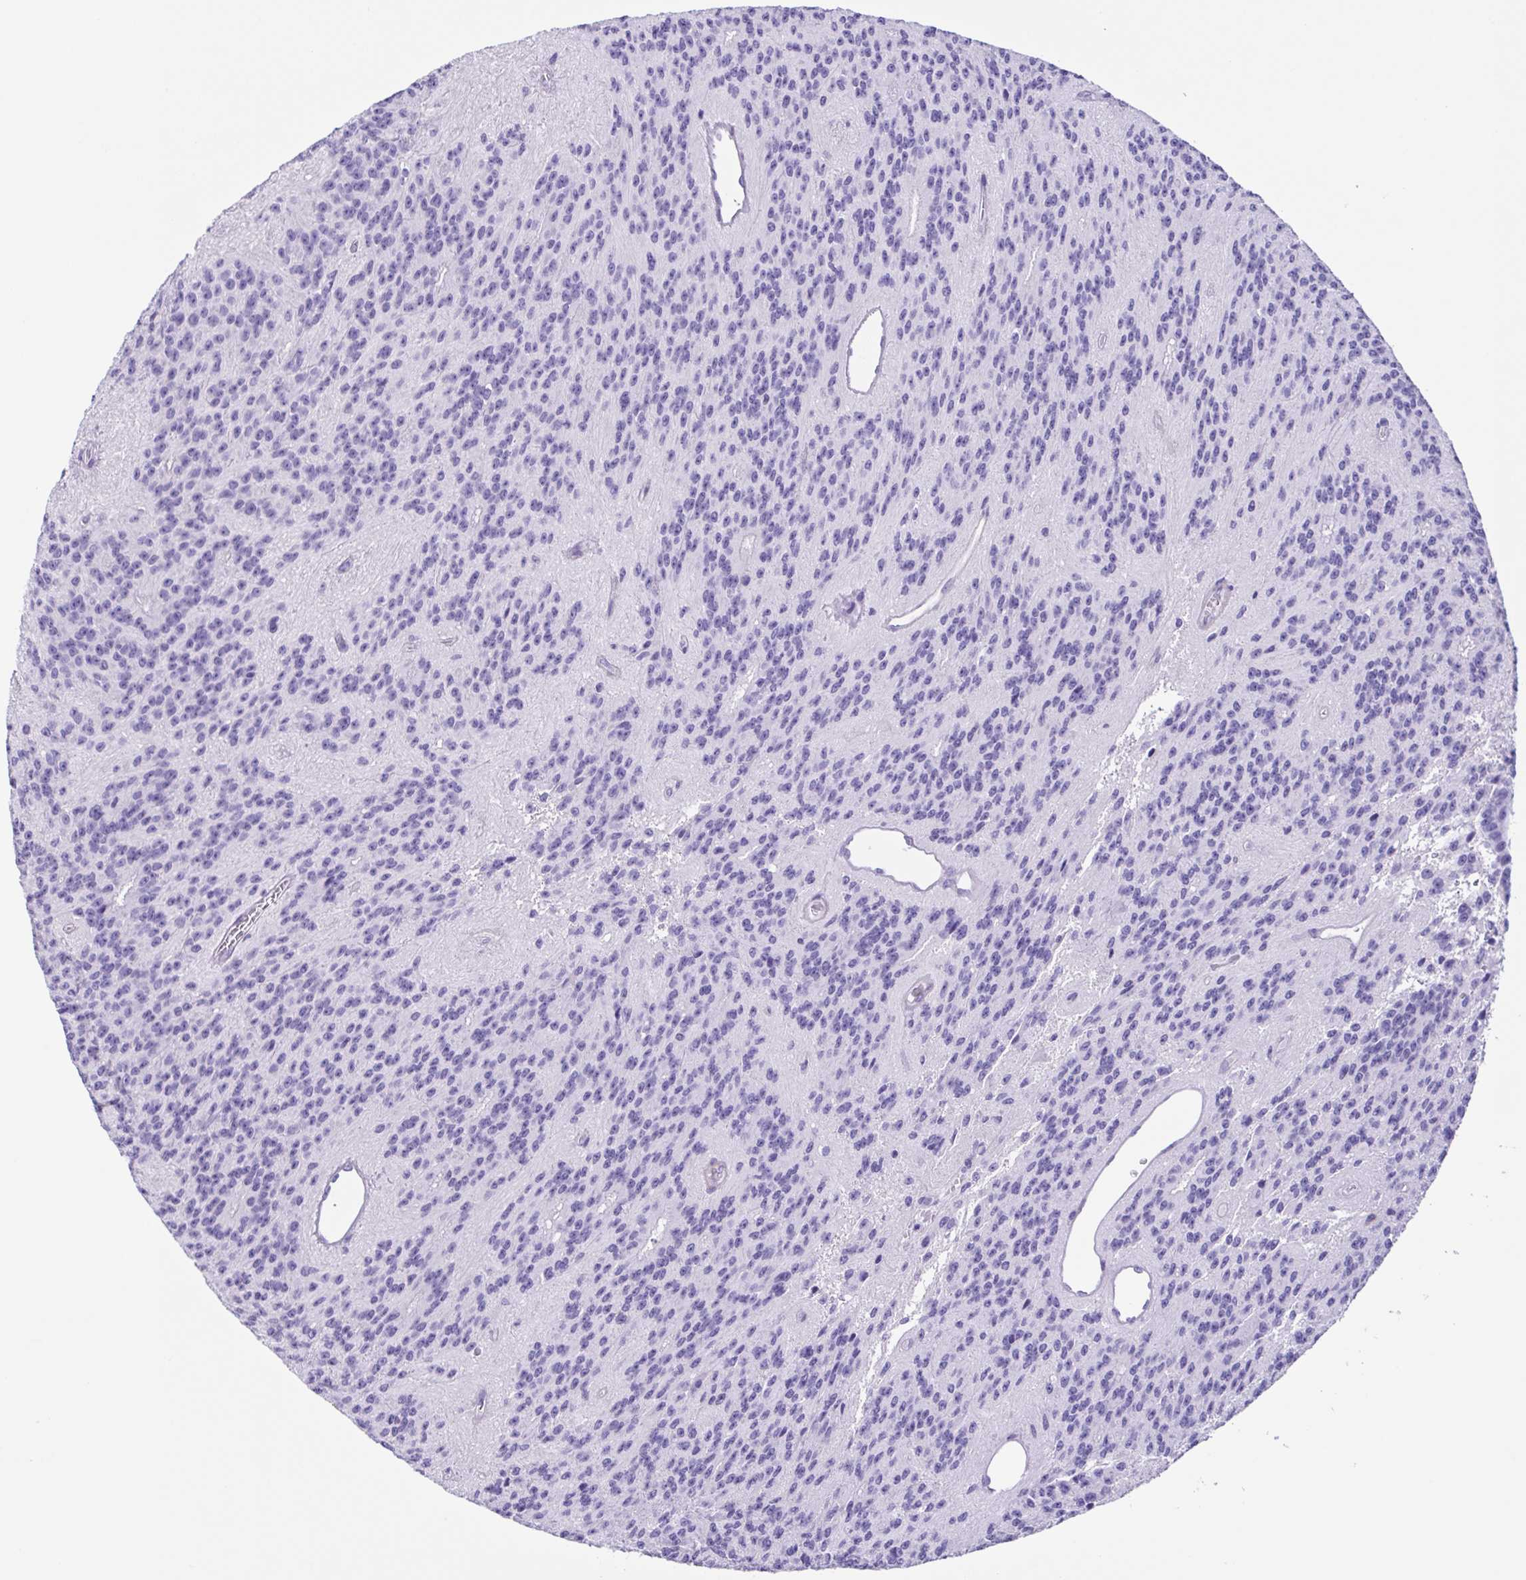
{"staining": {"intensity": "negative", "quantity": "none", "location": "none"}, "tissue": "glioma", "cell_type": "Tumor cells", "image_type": "cancer", "snomed": [{"axis": "morphology", "description": "Glioma, malignant, Low grade"}, {"axis": "topography", "description": "Brain"}], "caption": "A photomicrograph of glioma stained for a protein reveals no brown staining in tumor cells. (DAB (3,3'-diaminobenzidine) immunohistochemistry visualized using brightfield microscopy, high magnification).", "gene": "ISM2", "patient": {"sex": "male", "age": 31}}